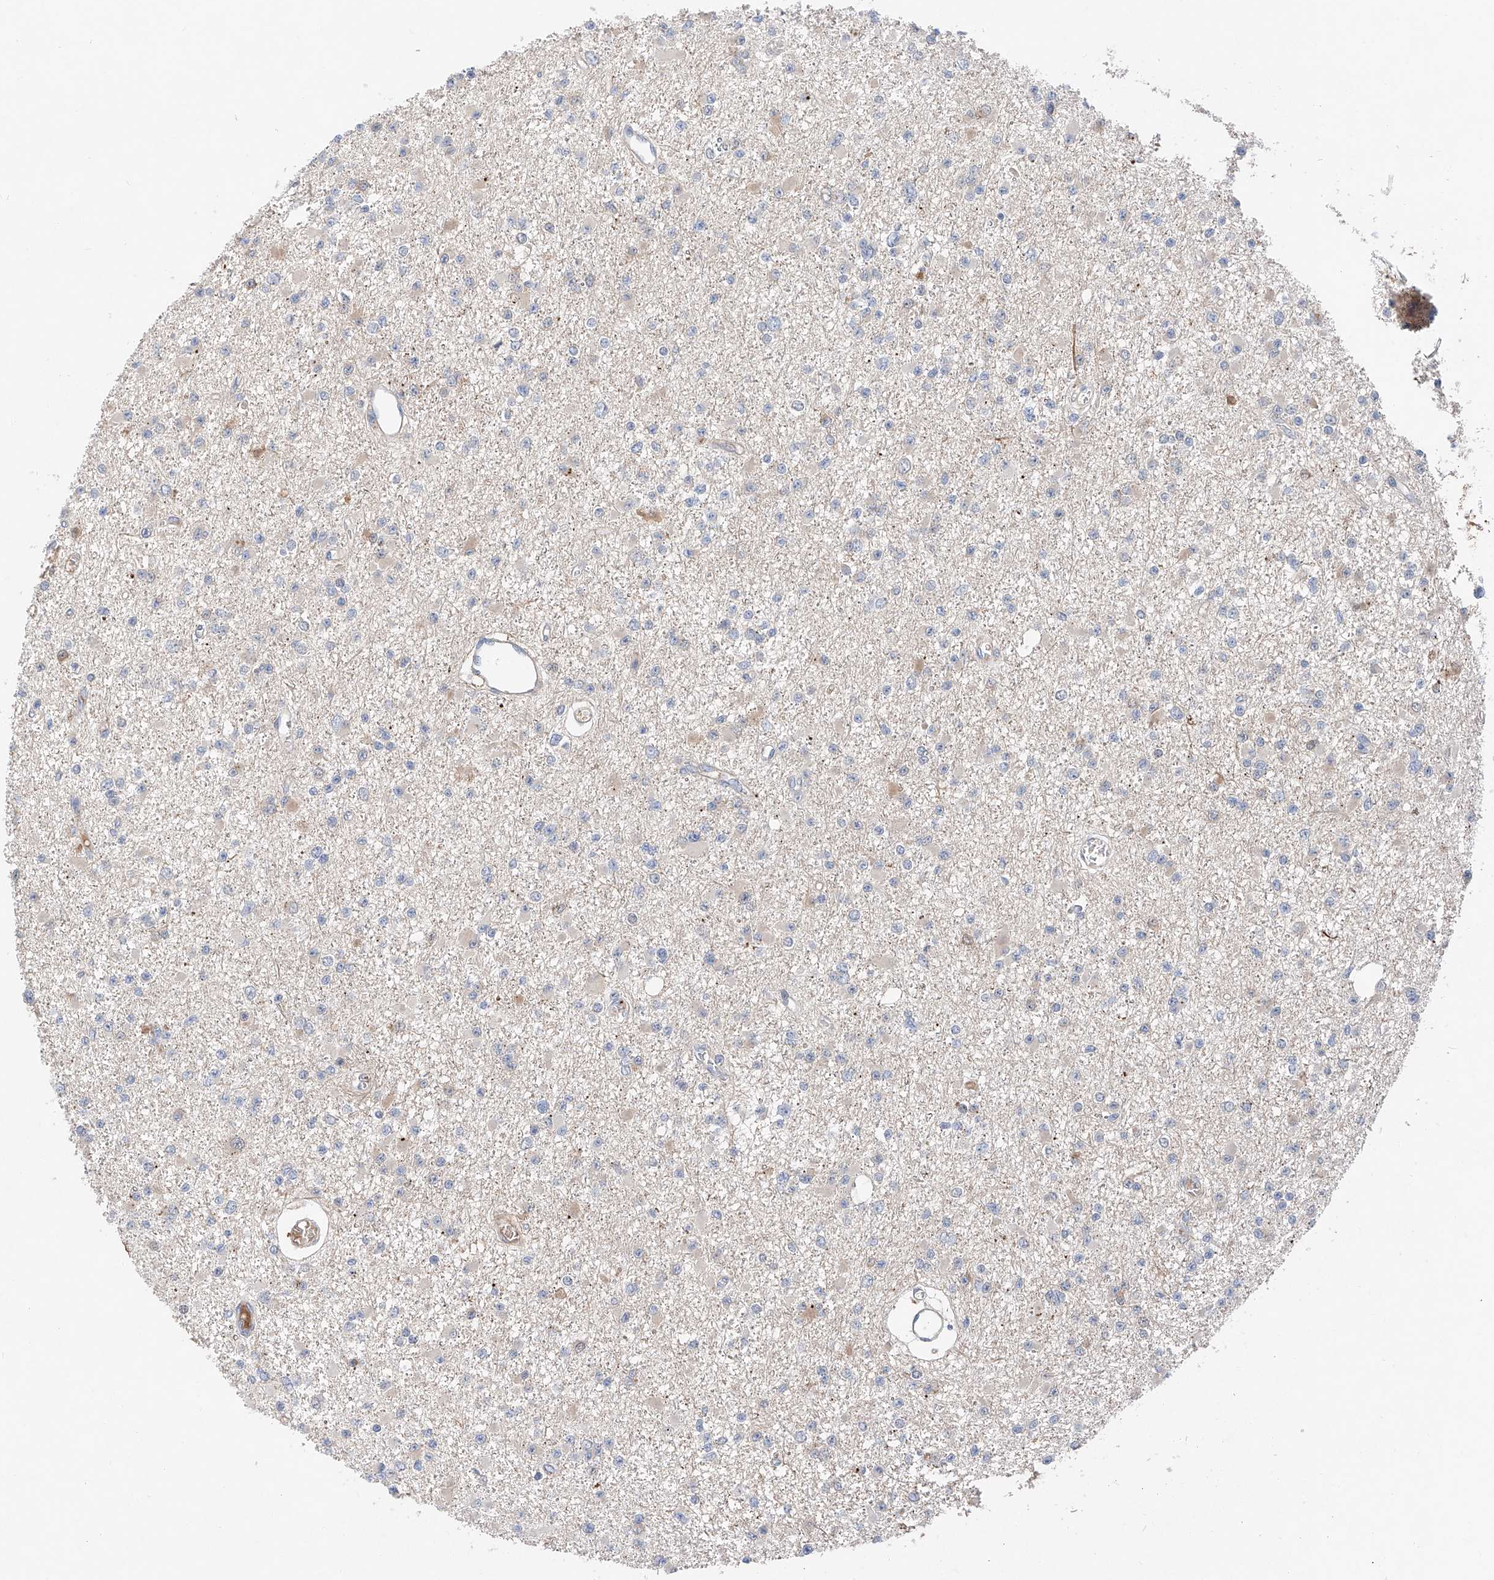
{"staining": {"intensity": "negative", "quantity": "none", "location": "none"}, "tissue": "glioma", "cell_type": "Tumor cells", "image_type": "cancer", "snomed": [{"axis": "morphology", "description": "Glioma, malignant, Low grade"}, {"axis": "topography", "description": "Brain"}], "caption": "This is a micrograph of immunohistochemistry staining of glioma, which shows no expression in tumor cells.", "gene": "FUCA2", "patient": {"sex": "female", "age": 22}}